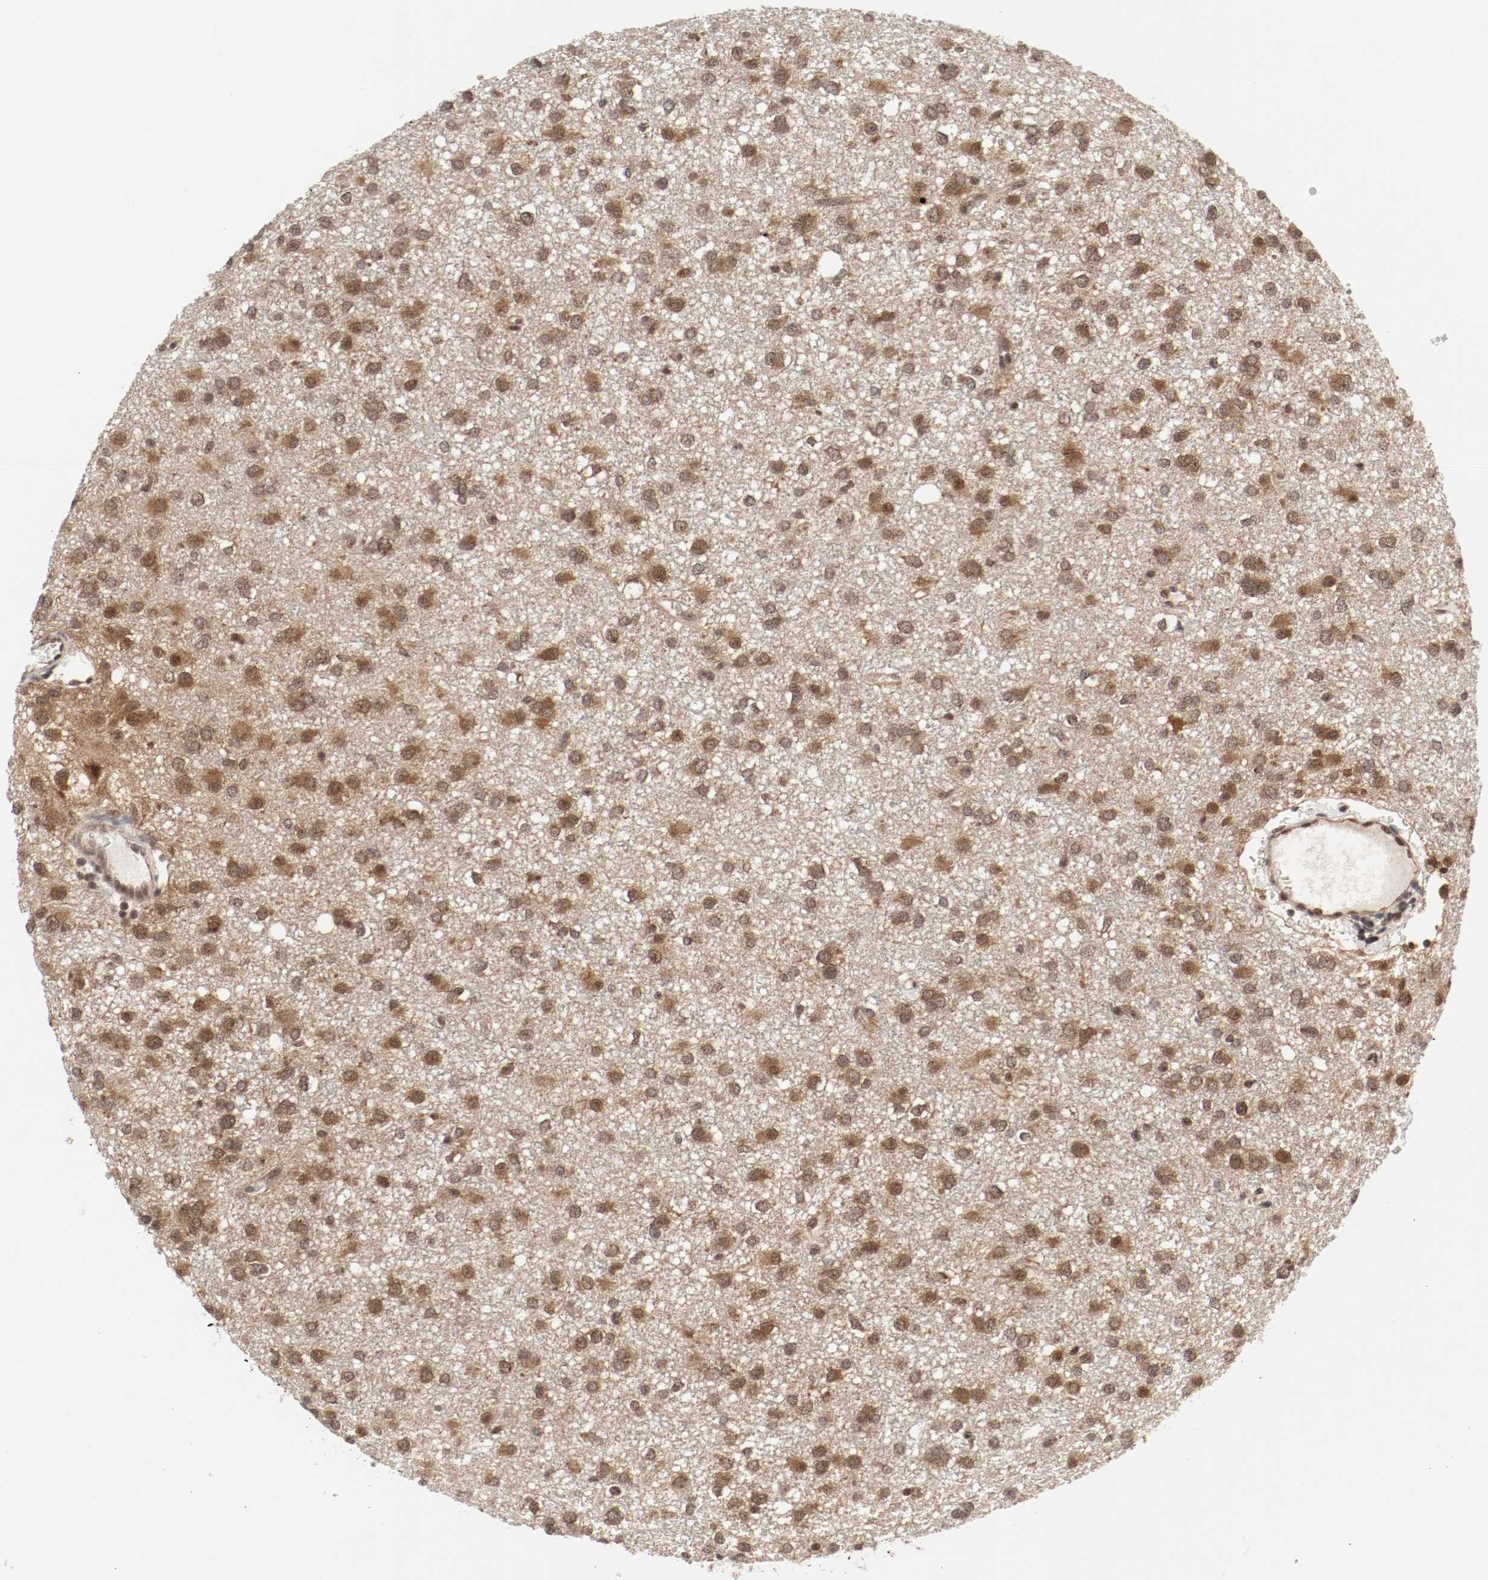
{"staining": {"intensity": "moderate", "quantity": ">75%", "location": "cytoplasmic/membranous,nuclear"}, "tissue": "glioma", "cell_type": "Tumor cells", "image_type": "cancer", "snomed": [{"axis": "morphology", "description": "Glioma, malignant, Low grade"}, {"axis": "topography", "description": "Brain"}], "caption": "Immunohistochemical staining of human malignant glioma (low-grade) exhibits medium levels of moderate cytoplasmic/membranous and nuclear positivity in about >75% of tumor cells. (DAB = brown stain, brightfield microscopy at high magnification).", "gene": "CSNK2B", "patient": {"sex": "male", "age": 42}}